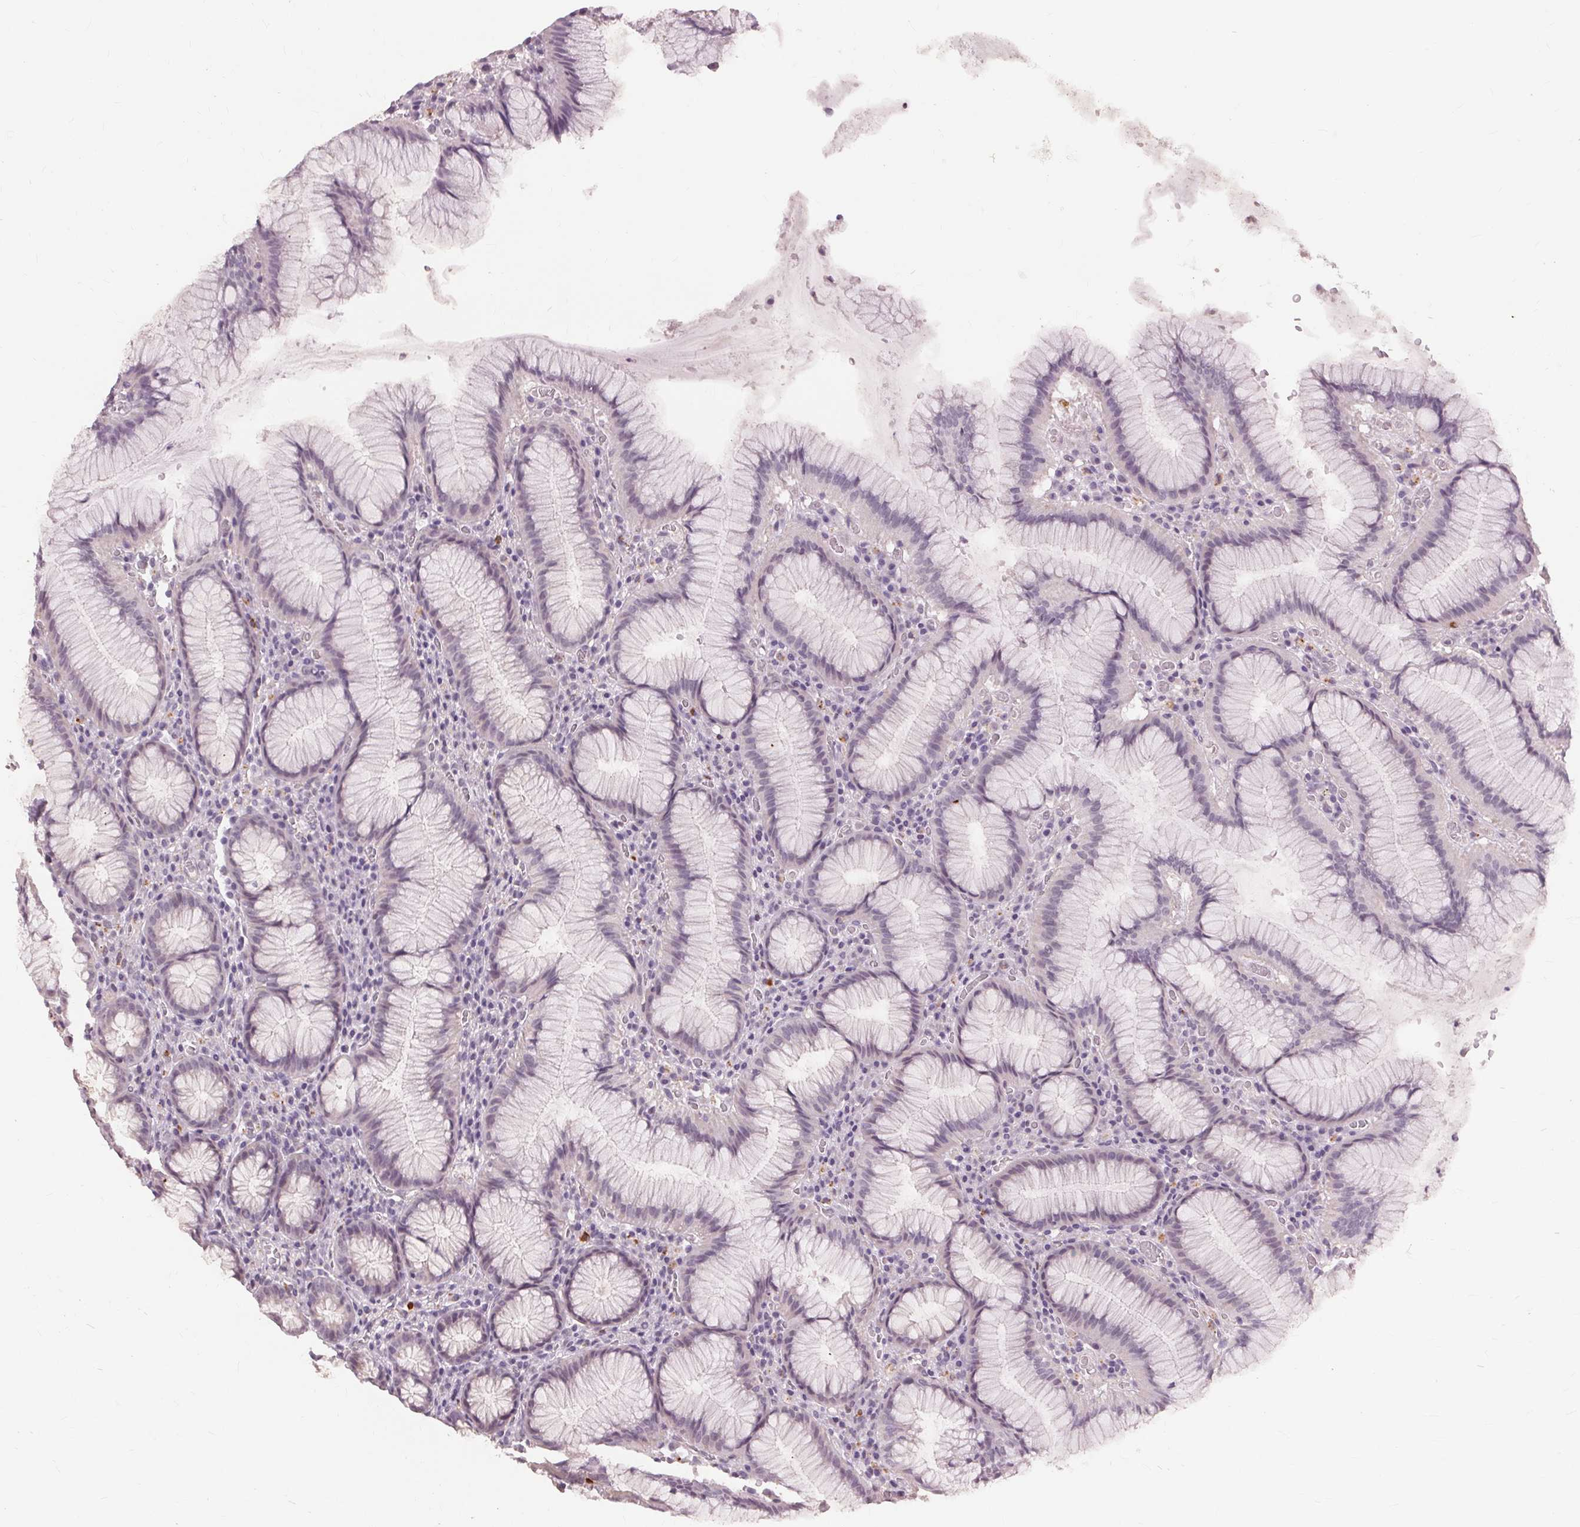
{"staining": {"intensity": "weak", "quantity": "25%-75%", "location": "cytoplasmic/membranous"}, "tissue": "stomach", "cell_type": "Glandular cells", "image_type": "normal", "snomed": [{"axis": "morphology", "description": "Normal tissue, NOS"}, {"axis": "topography", "description": "Stomach"}], "caption": "Brown immunohistochemical staining in benign human stomach reveals weak cytoplasmic/membranous positivity in about 25%-75% of glandular cells. The staining is performed using DAB (3,3'-diaminobenzidine) brown chromogen to label protein expression. The nuclei are counter-stained blue using hematoxylin.", "gene": "SIGLEC6", "patient": {"sex": "male", "age": 55}}